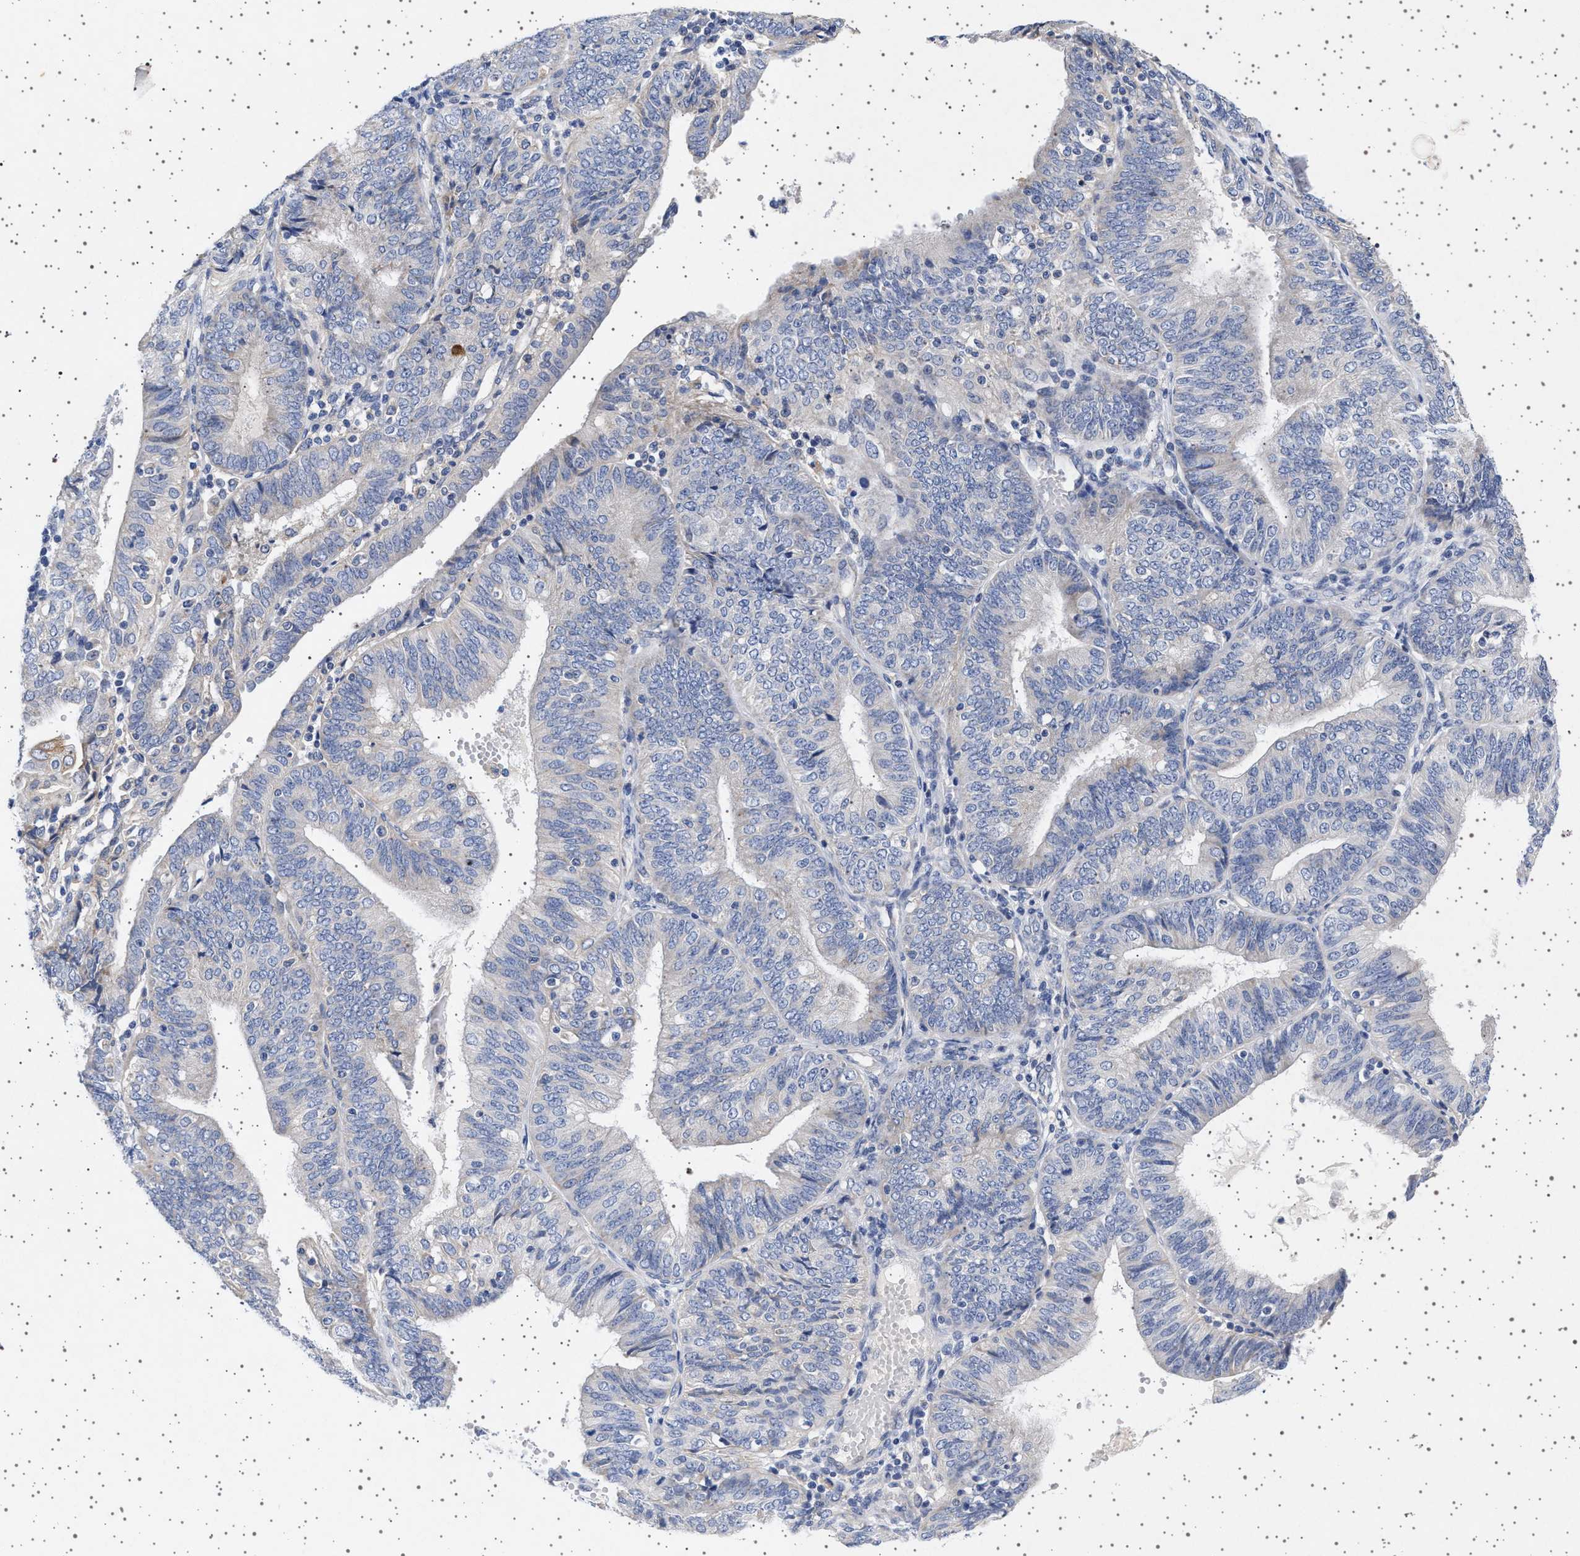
{"staining": {"intensity": "negative", "quantity": "none", "location": "none"}, "tissue": "endometrial cancer", "cell_type": "Tumor cells", "image_type": "cancer", "snomed": [{"axis": "morphology", "description": "Adenocarcinoma, NOS"}, {"axis": "topography", "description": "Endometrium"}], "caption": "Immunohistochemical staining of endometrial cancer (adenocarcinoma) reveals no significant positivity in tumor cells.", "gene": "TRMT10B", "patient": {"sex": "female", "age": 58}}